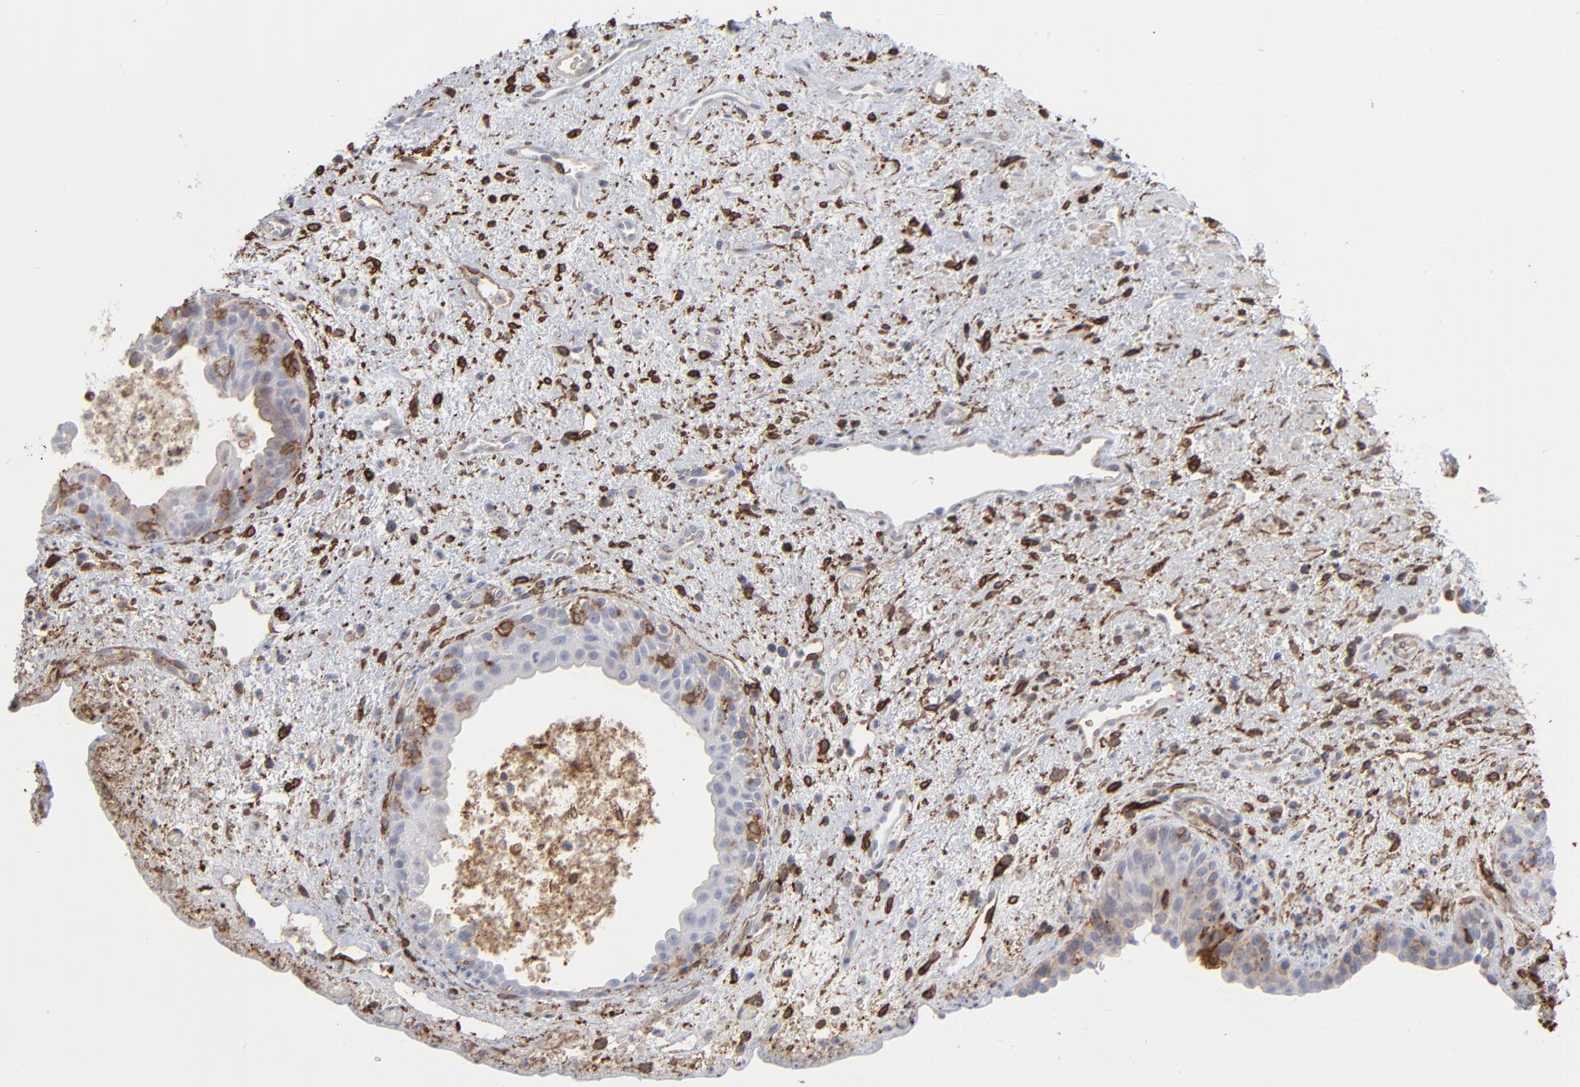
{"staining": {"intensity": "moderate", "quantity": "<25%", "location": "cytoplasmic/membranous"}, "tissue": "urinary bladder", "cell_type": "Urothelial cells", "image_type": "normal", "snomed": [{"axis": "morphology", "description": "Normal tissue, NOS"}, {"axis": "topography", "description": "Urinary bladder"}], "caption": "Protein analysis of unremarkable urinary bladder demonstrates moderate cytoplasmic/membranous expression in approximately <25% of urothelial cells. The staining is performed using DAB (3,3'-diaminobenzidine) brown chromogen to label protein expression. The nuclei are counter-stained blue using hematoxylin.", "gene": "ANXA5", "patient": {"sex": "male", "age": 48}}